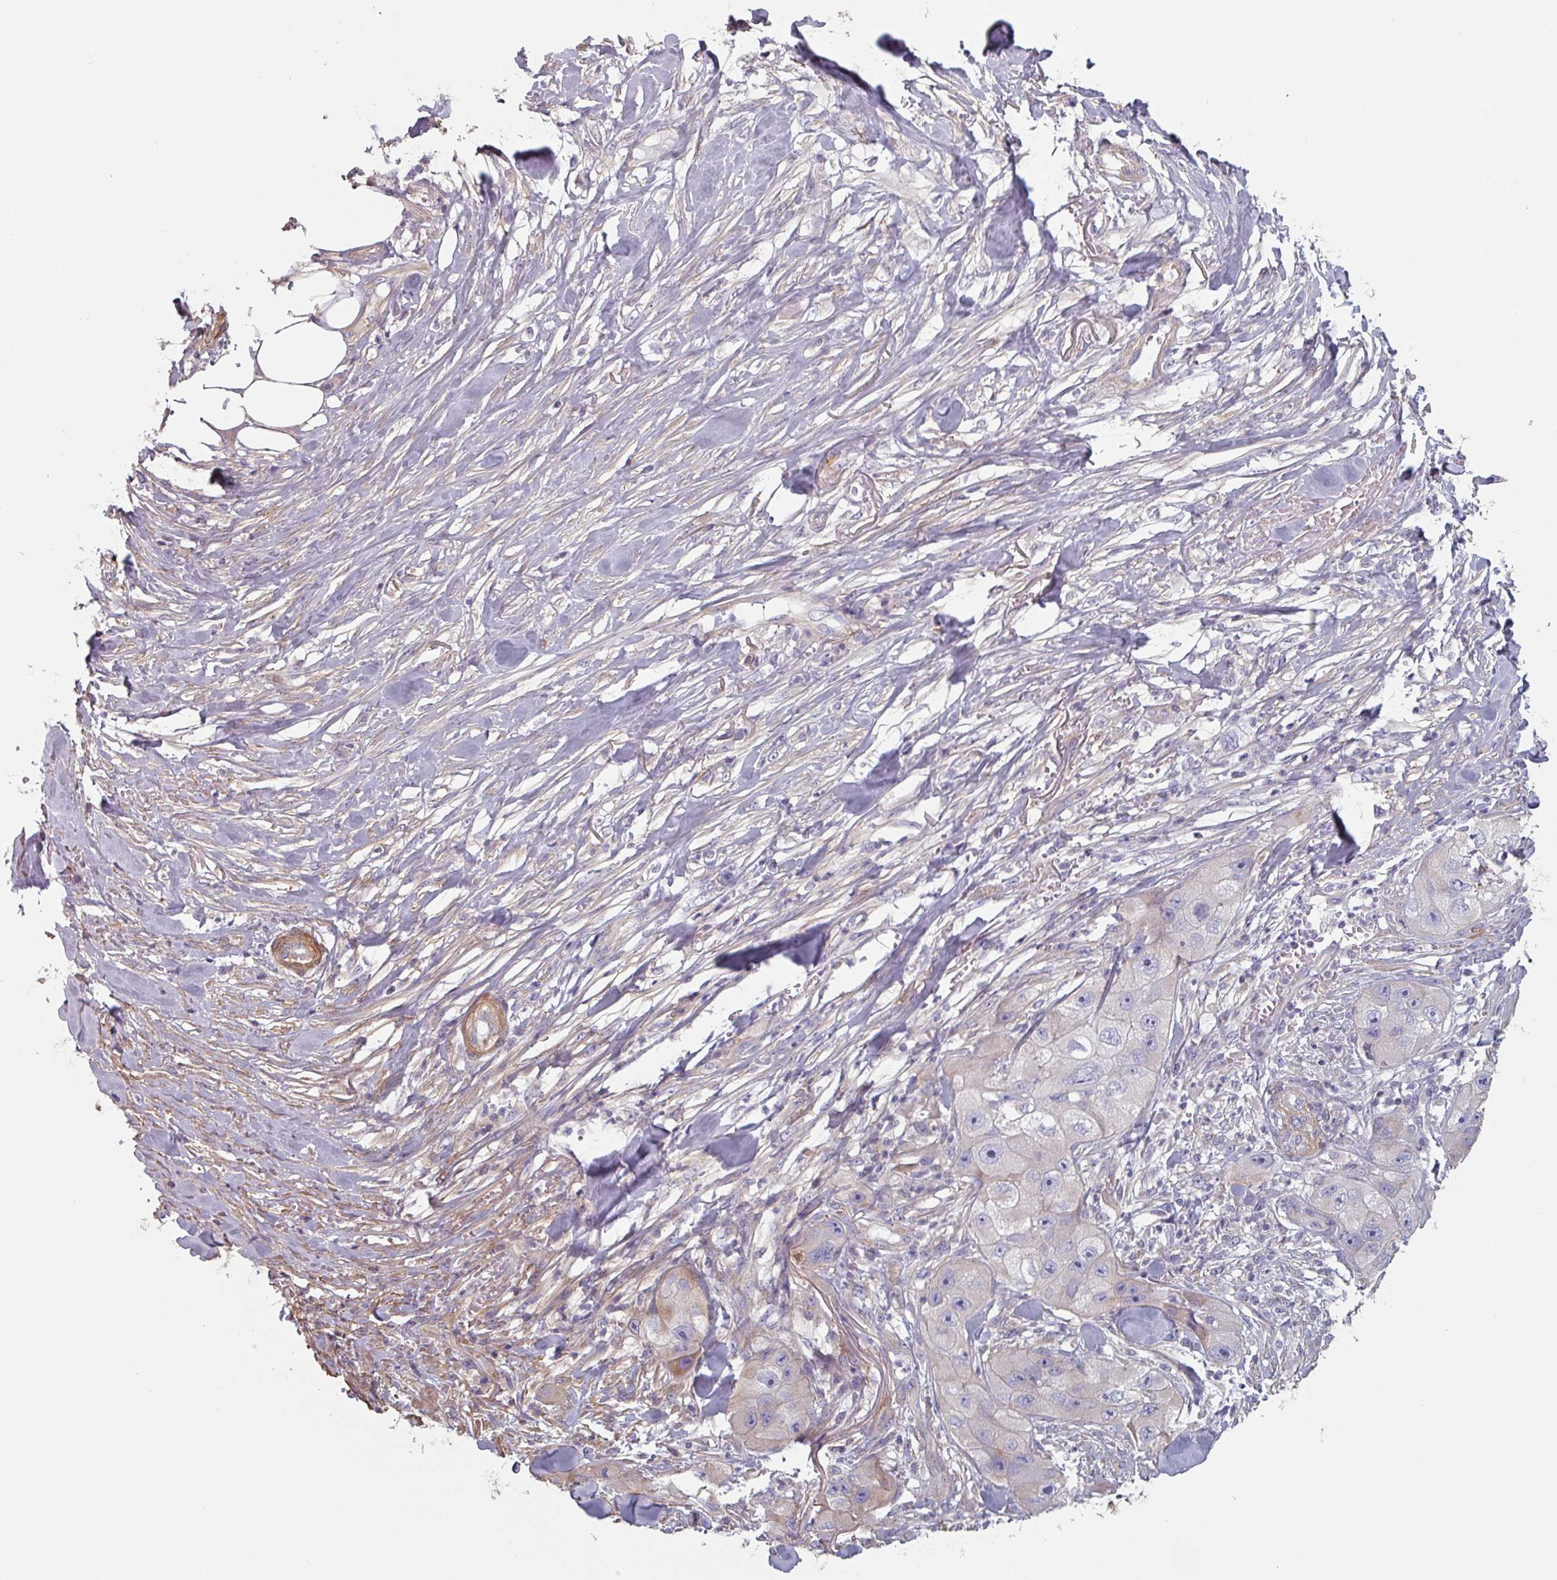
{"staining": {"intensity": "moderate", "quantity": "<25%", "location": "cytoplasmic/membranous"}, "tissue": "skin cancer", "cell_type": "Tumor cells", "image_type": "cancer", "snomed": [{"axis": "morphology", "description": "Squamous cell carcinoma, NOS"}, {"axis": "topography", "description": "Skin"}, {"axis": "topography", "description": "Subcutis"}], "caption": "A brown stain highlights moderate cytoplasmic/membranous staining of a protein in human squamous cell carcinoma (skin) tumor cells.", "gene": "GSTA4", "patient": {"sex": "male", "age": 73}}